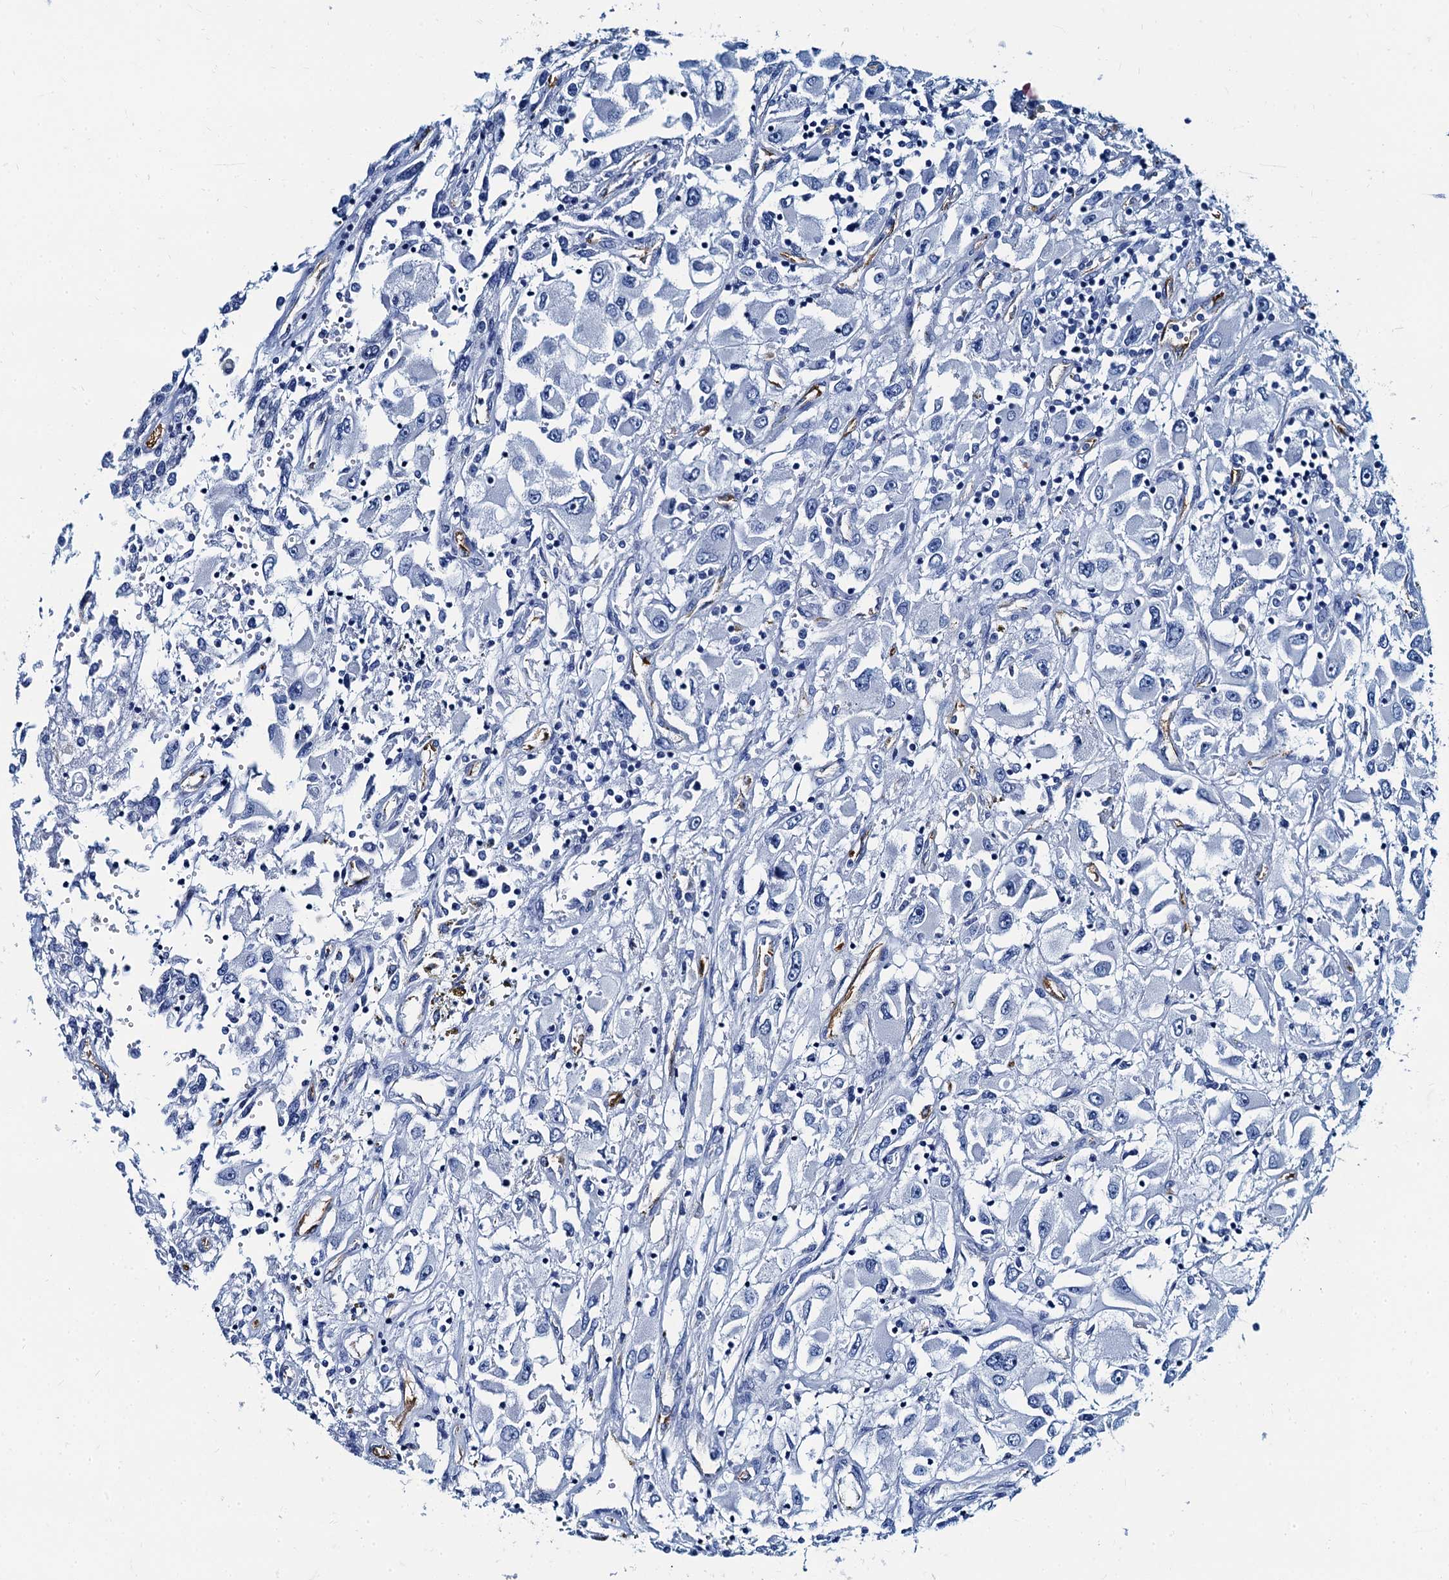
{"staining": {"intensity": "negative", "quantity": "none", "location": "none"}, "tissue": "renal cancer", "cell_type": "Tumor cells", "image_type": "cancer", "snomed": [{"axis": "morphology", "description": "Adenocarcinoma, NOS"}, {"axis": "topography", "description": "Kidney"}], "caption": "Tumor cells show no significant protein expression in renal cancer (adenocarcinoma).", "gene": "CAVIN2", "patient": {"sex": "female", "age": 52}}